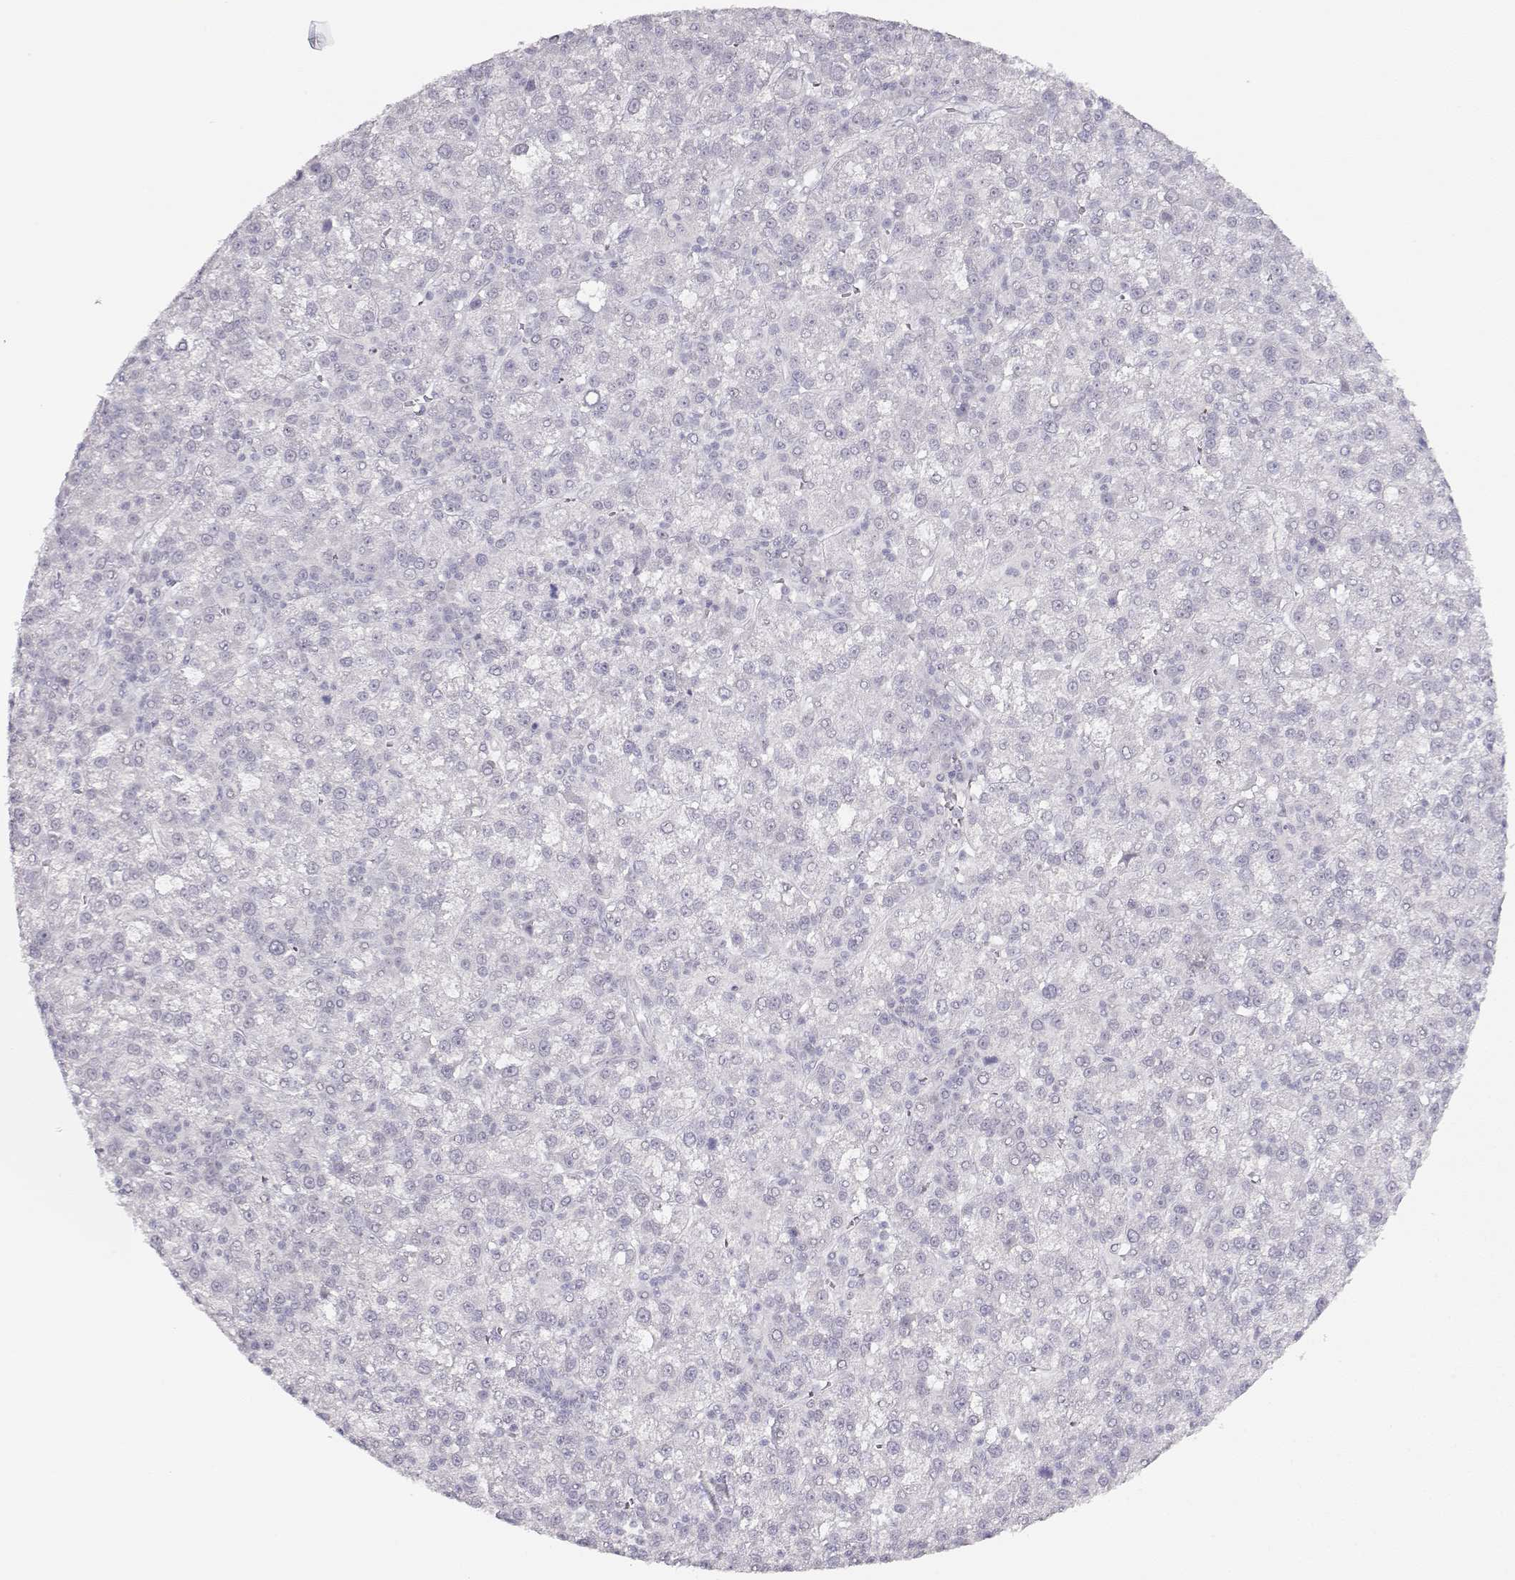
{"staining": {"intensity": "negative", "quantity": "none", "location": "none"}, "tissue": "liver cancer", "cell_type": "Tumor cells", "image_type": "cancer", "snomed": [{"axis": "morphology", "description": "Carcinoma, Hepatocellular, NOS"}, {"axis": "topography", "description": "Liver"}], "caption": "DAB immunohistochemical staining of liver hepatocellular carcinoma reveals no significant expression in tumor cells.", "gene": "IMPG1", "patient": {"sex": "female", "age": 60}}